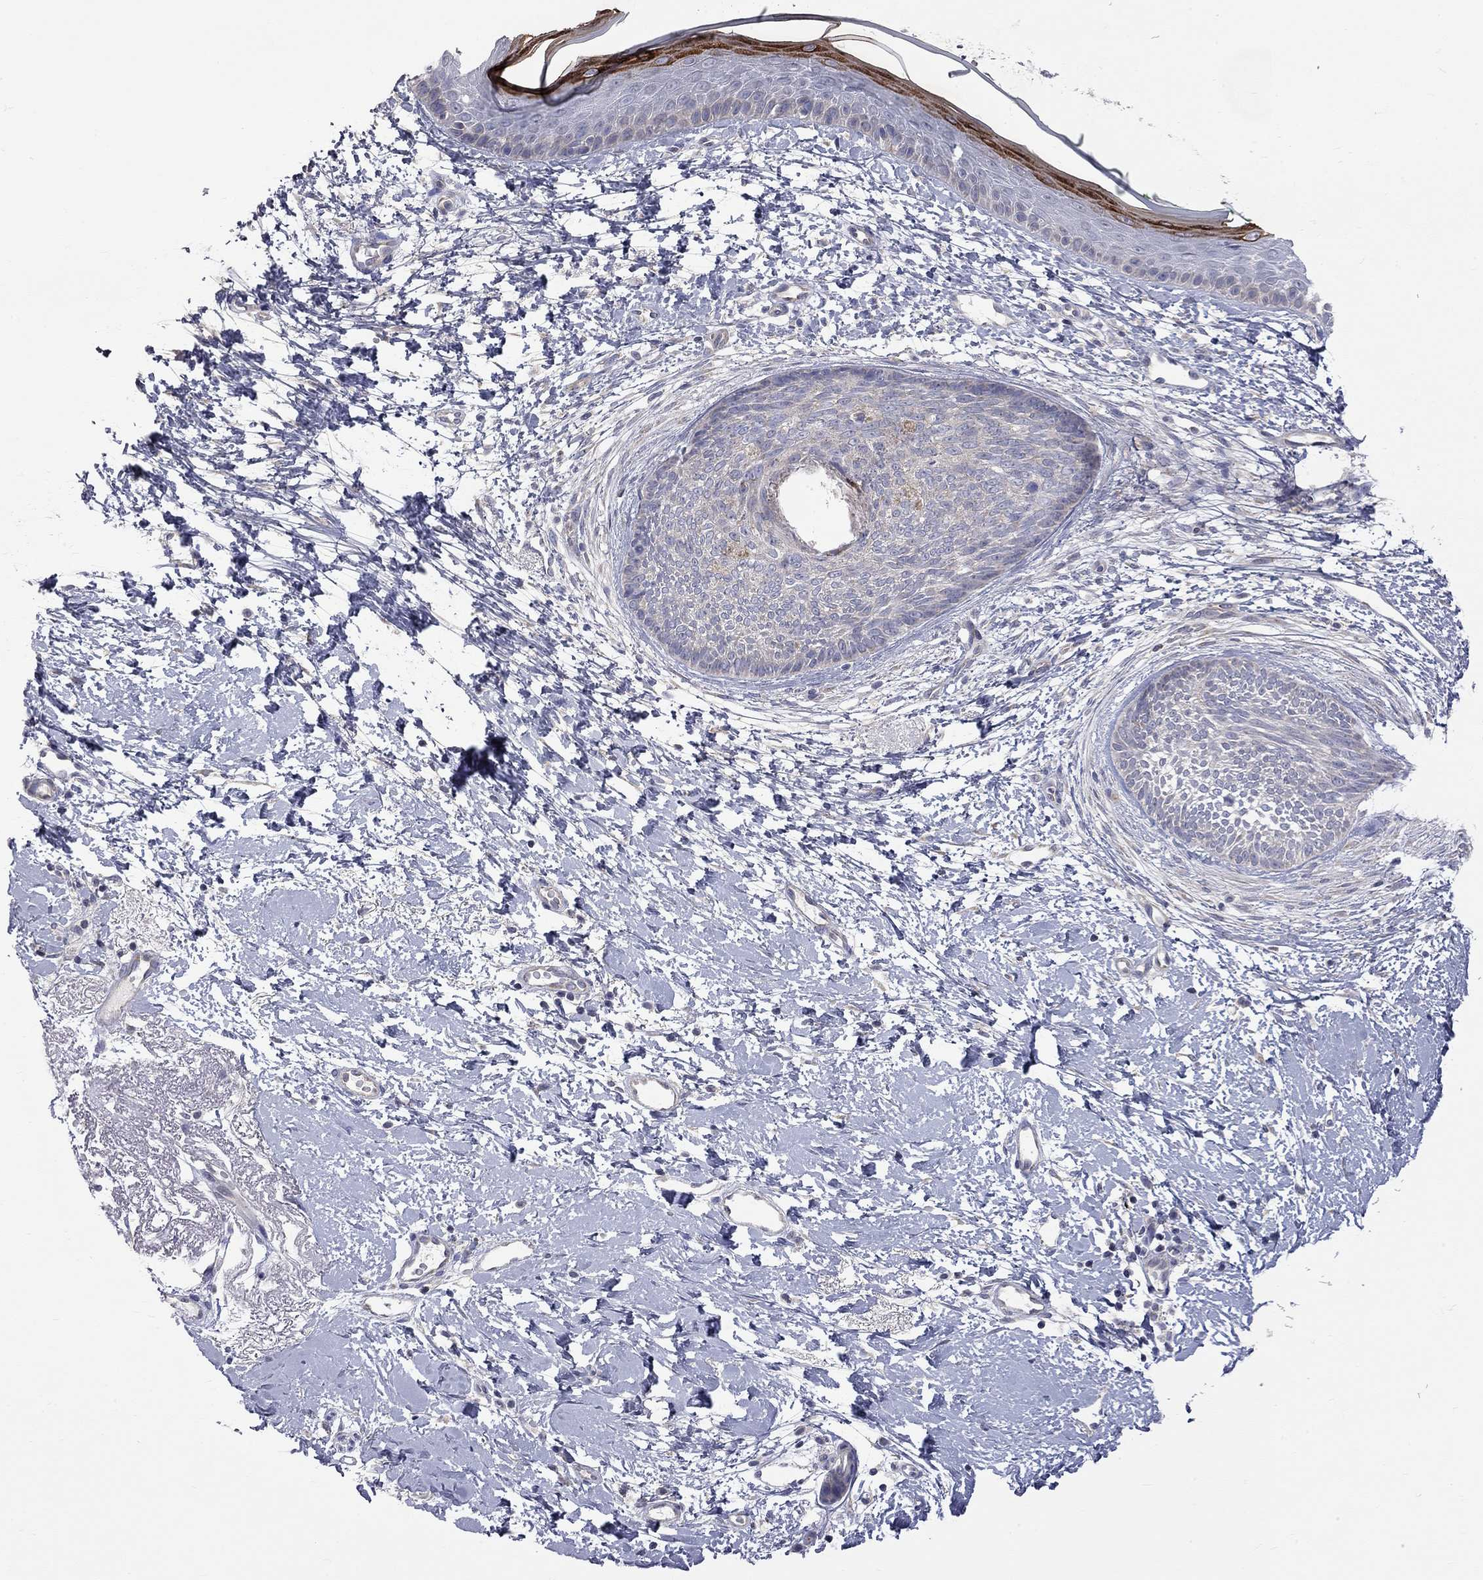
{"staining": {"intensity": "weak", "quantity": "<25%", "location": "cytoplasmic/membranous"}, "tissue": "skin cancer", "cell_type": "Tumor cells", "image_type": "cancer", "snomed": [{"axis": "morphology", "description": "Normal tissue, NOS"}, {"axis": "morphology", "description": "Basal cell carcinoma"}, {"axis": "topography", "description": "Skin"}], "caption": "Protein analysis of basal cell carcinoma (skin) shows no significant staining in tumor cells. The staining is performed using DAB brown chromogen with nuclei counter-stained in using hematoxylin.", "gene": "OPRK1", "patient": {"sex": "male", "age": 84}}